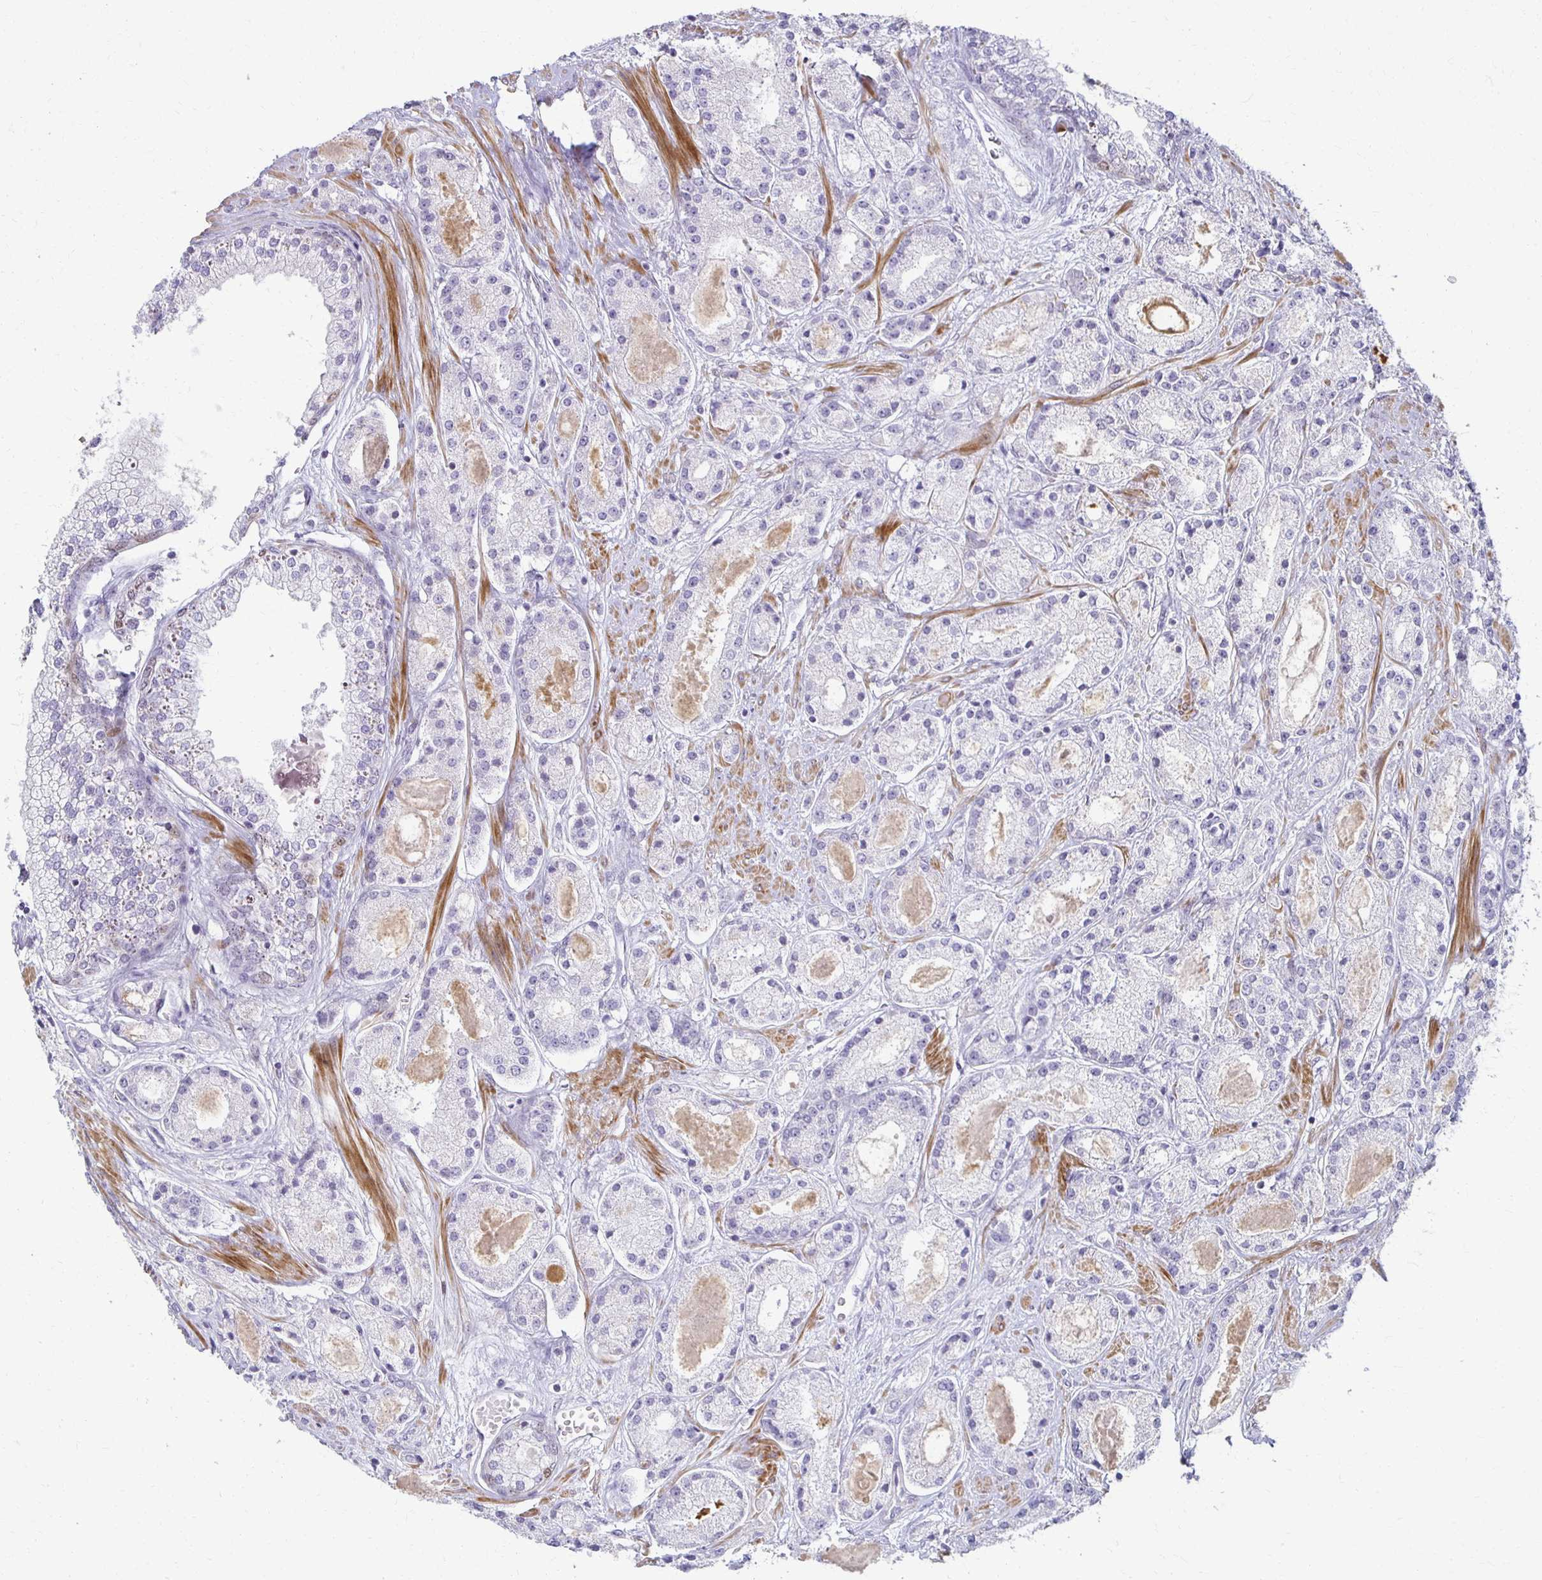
{"staining": {"intensity": "negative", "quantity": "none", "location": "none"}, "tissue": "prostate cancer", "cell_type": "Tumor cells", "image_type": "cancer", "snomed": [{"axis": "morphology", "description": "Adenocarcinoma, High grade"}, {"axis": "topography", "description": "Prostate"}], "caption": "DAB (3,3'-diaminobenzidine) immunohistochemical staining of human prostate adenocarcinoma (high-grade) shows no significant staining in tumor cells. The staining is performed using DAB brown chromogen with nuclei counter-stained in using hematoxylin.", "gene": "FOXO4", "patient": {"sex": "male", "age": 67}}